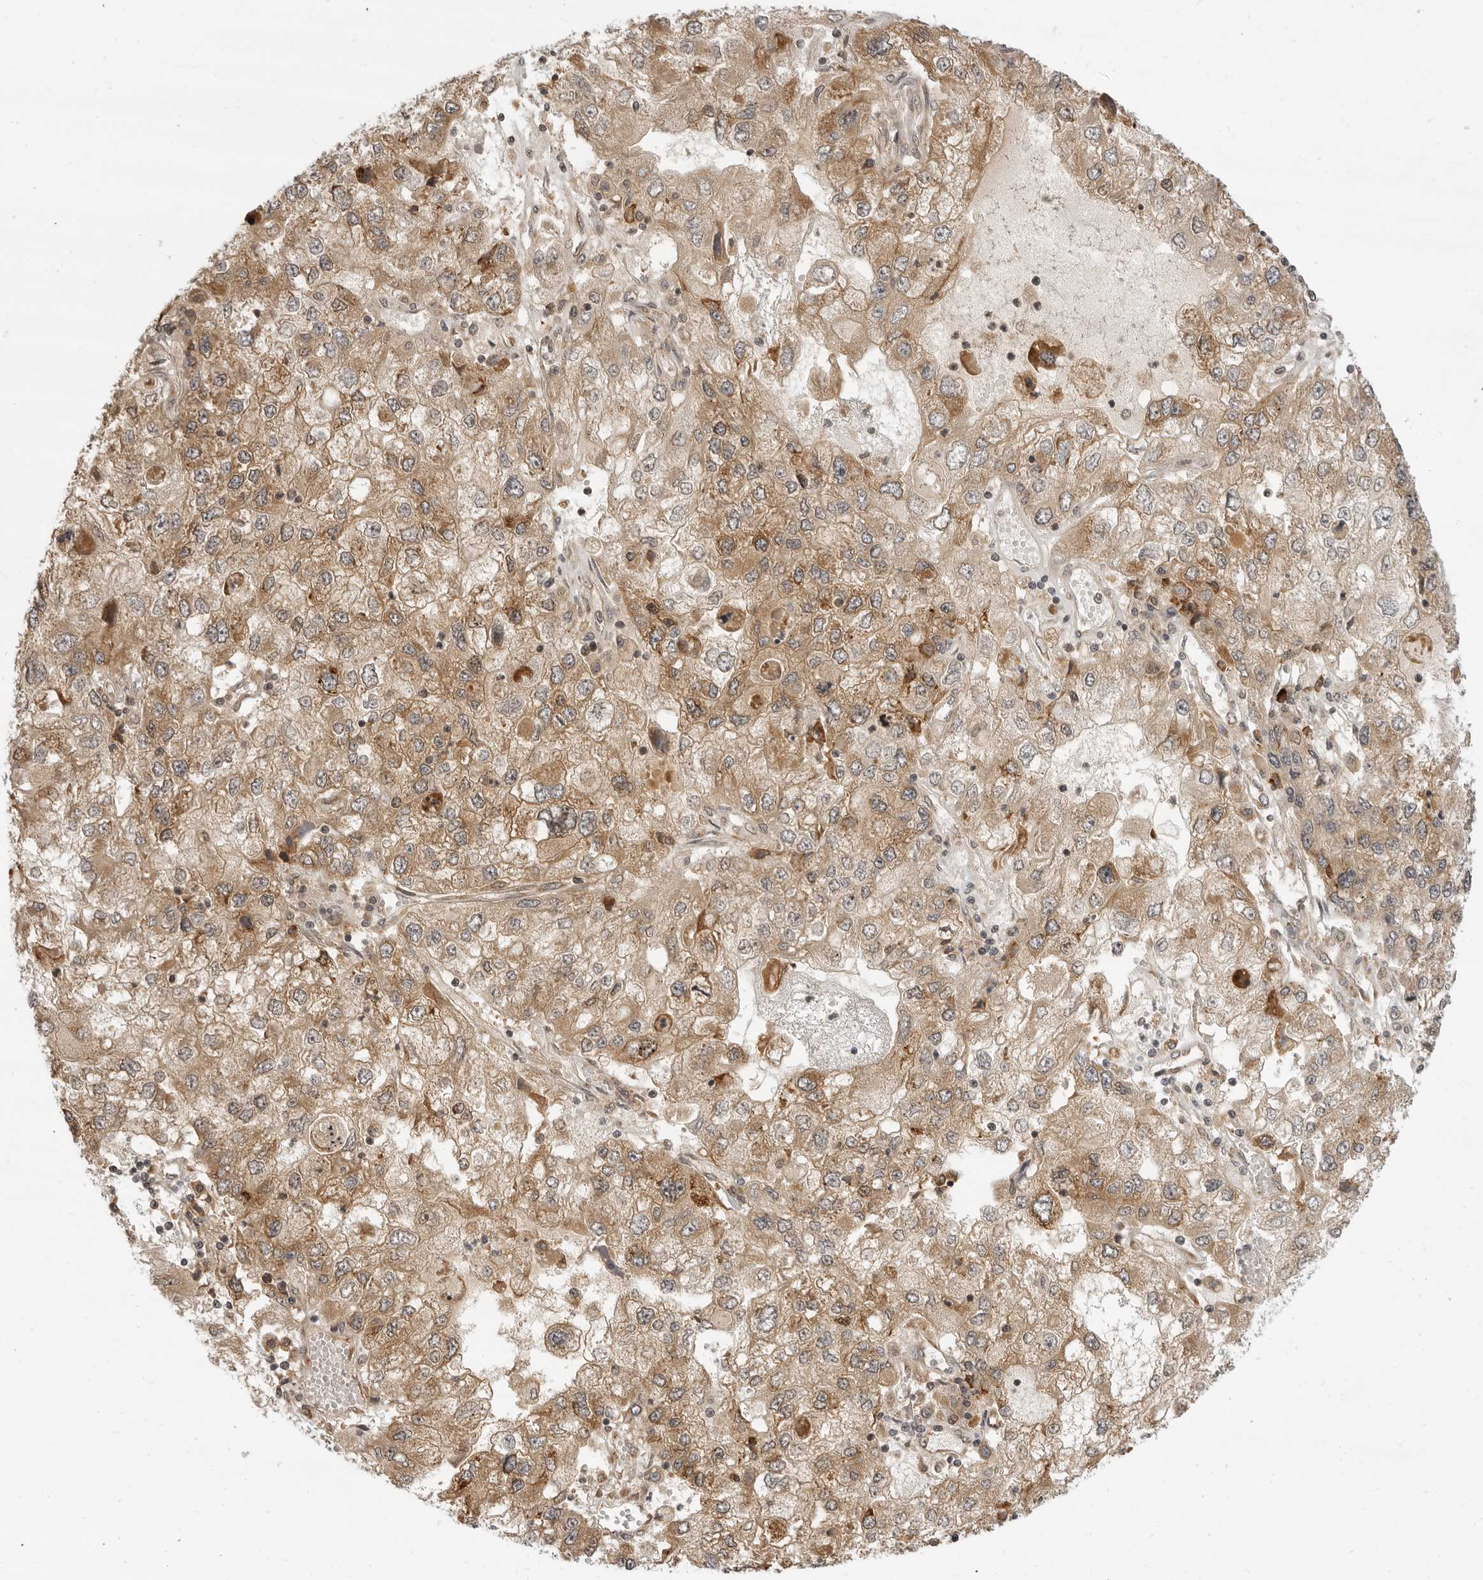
{"staining": {"intensity": "moderate", "quantity": ">75%", "location": "cytoplasmic/membranous"}, "tissue": "endometrial cancer", "cell_type": "Tumor cells", "image_type": "cancer", "snomed": [{"axis": "morphology", "description": "Adenocarcinoma, NOS"}, {"axis": "topography", "description": "Endometrium"}], "caption": "Tumor cells show medium levels of moderate cytoplasmic/membranous expression in about >75% of cells in human endometrial cancer (adenocarcinoma). (IHC, brightfield microscopy, high magnification).", "gene": "PRRC2A", "patient": {"sex": "female", "age": 49}}